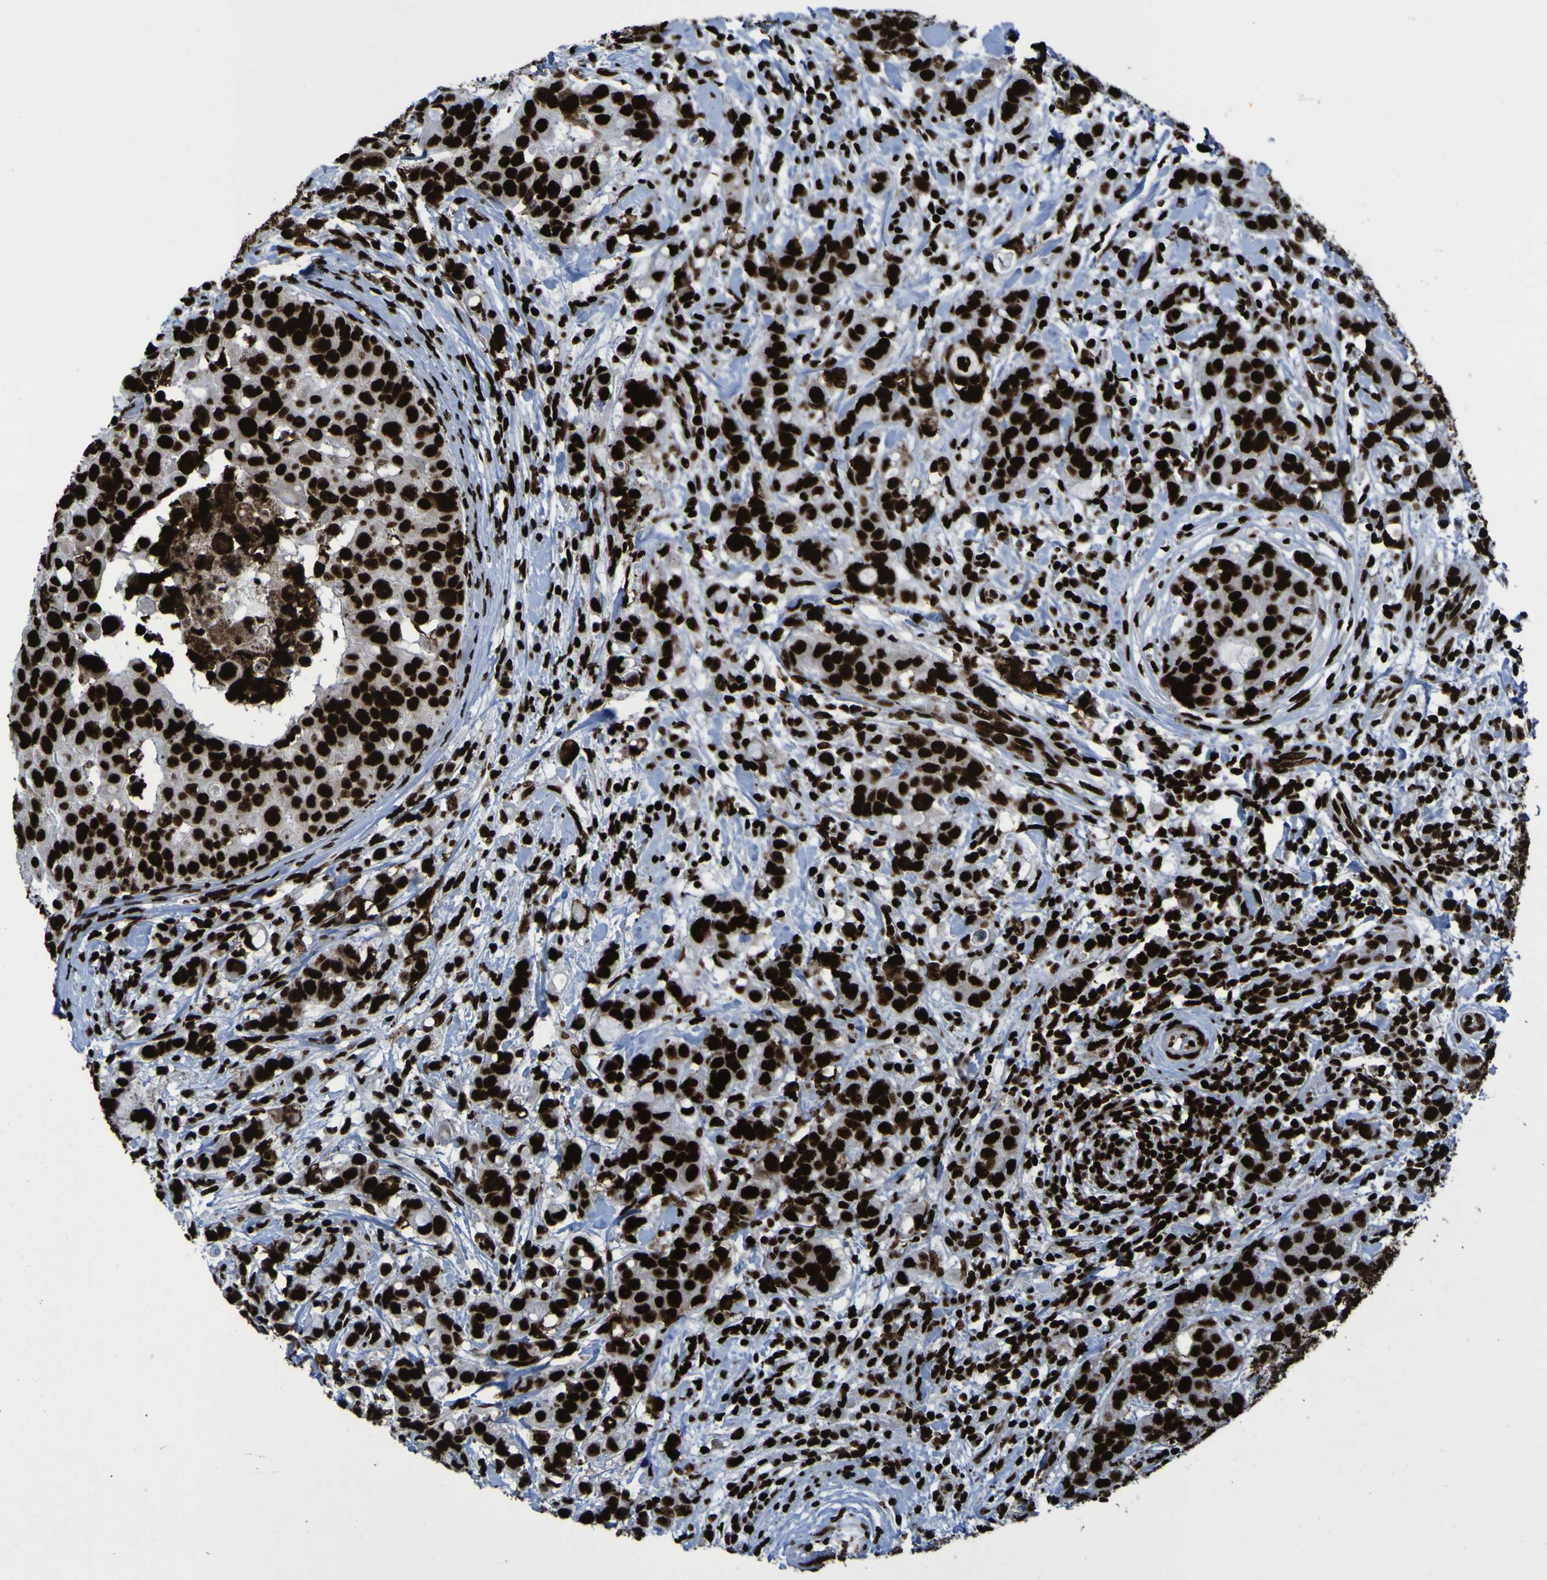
{"staining": {"intensity": "strong", "quantity": ">75%", "location": "nuclear"}, "tissue": "breast cancer", "cell_type": "Tumor cells", "image_type": "cancer", "snomed": [{"axis": "morphology", "description": "Duct carcinoma"}, {"axis": "topography", "description": "Breast"}], "caption": "A photomicrograph showing strong nuclear positivity in about >75% of tumor cells in breast intraductal carcinoma, as visualized by brown immunohistochemical staining.", "gene": "NPM1", "patient": {"sex": "female", "age": 27}}